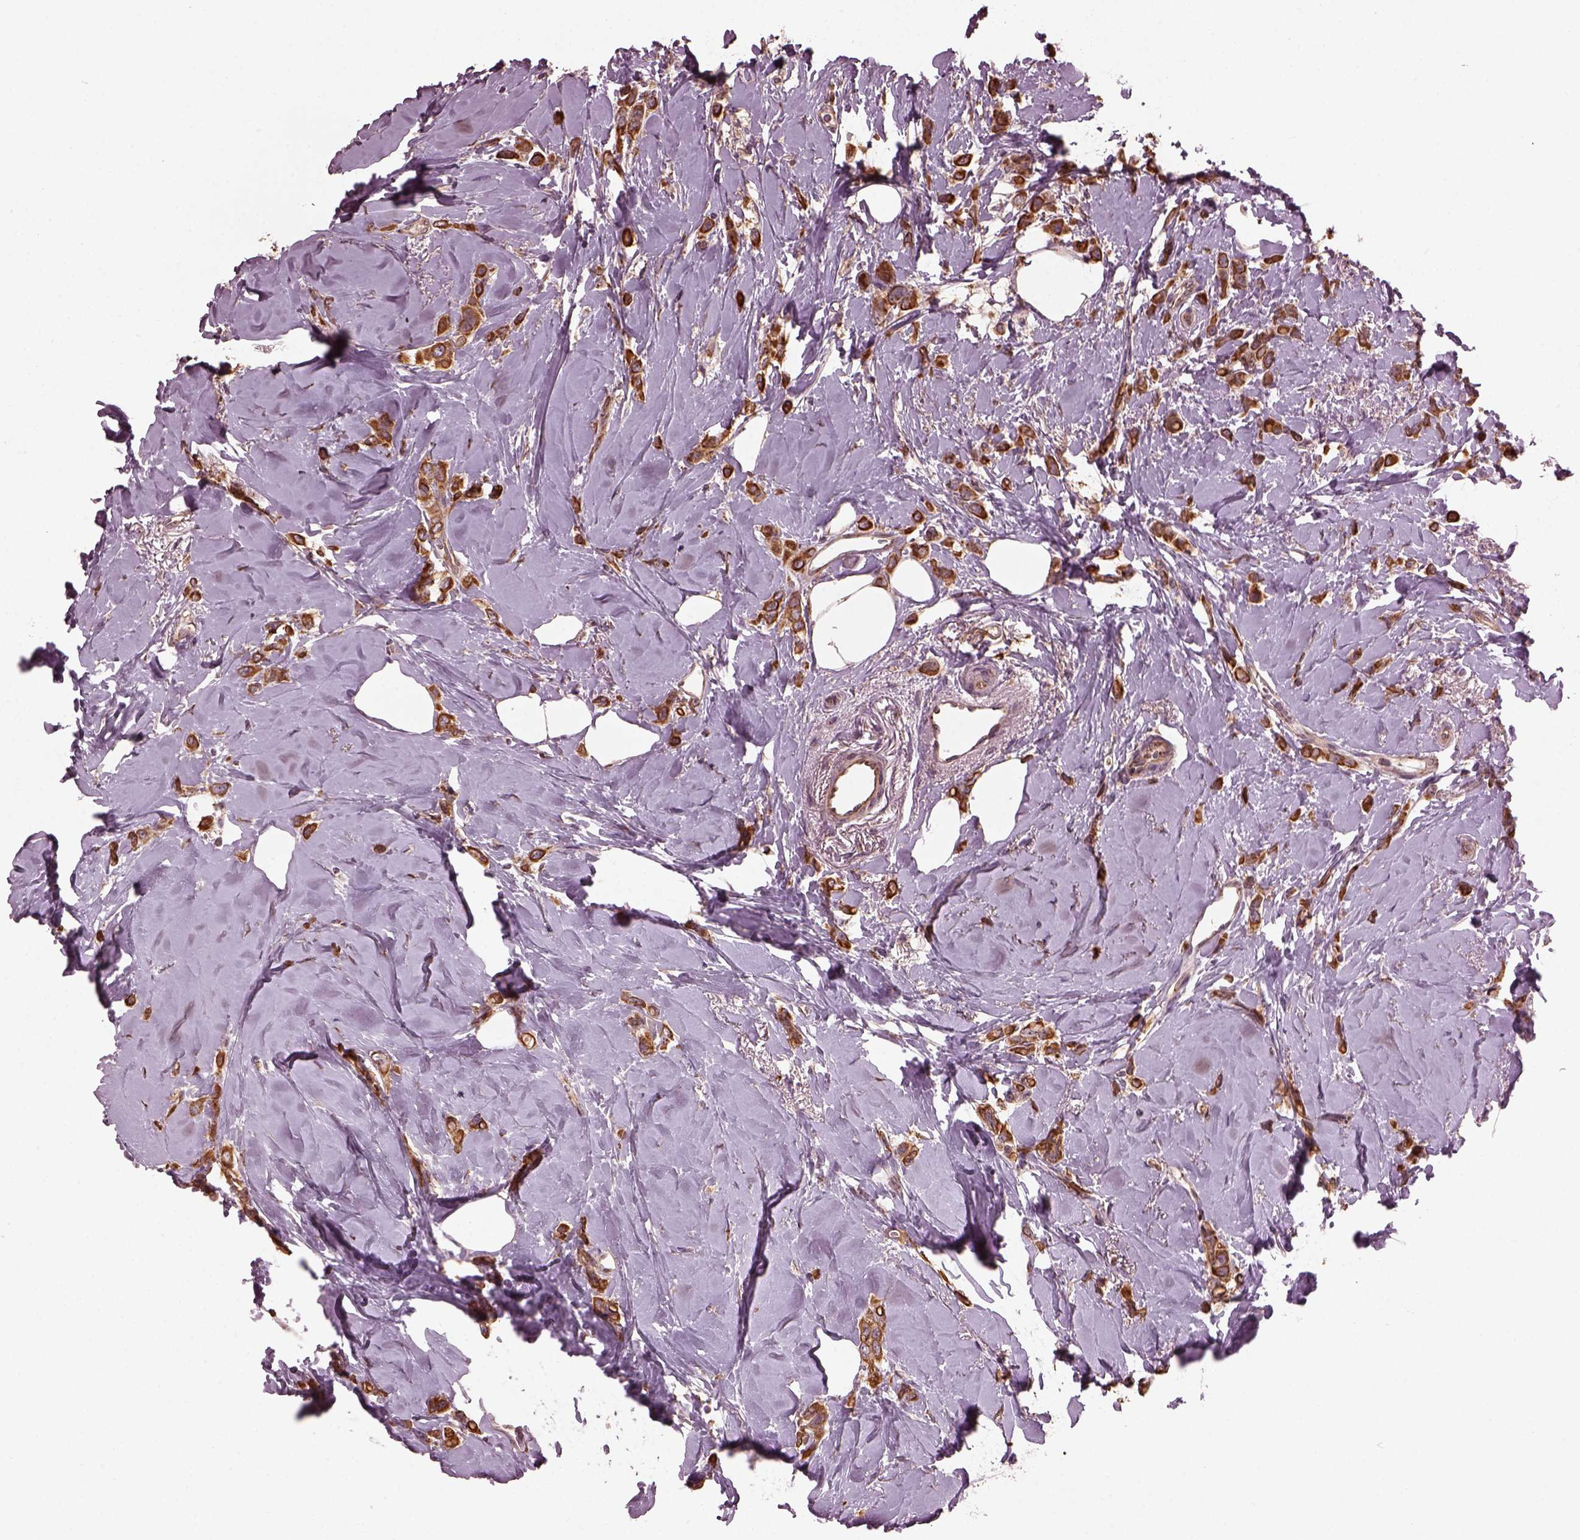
{"staining": {"intensity": "strong", "quantity": ">75%", "location": "cytoplasmic/membranous"}, "tissue": "breast cancer", "cell_type": "Tumor cells", "image_type": "cancer", "snomed": [{"axis": "morphology", "description": "Lobular carcinoma"}, {"axis": "topography", "description": "Breast"}], "caption": "This image exhibits IHC staining of breast cancer, with high strong cytoplasmic/membranous expression in approximately >75% of tumor cells.", "gene": "RUFY3", "patient": {"sex": "female", "age": 66}}